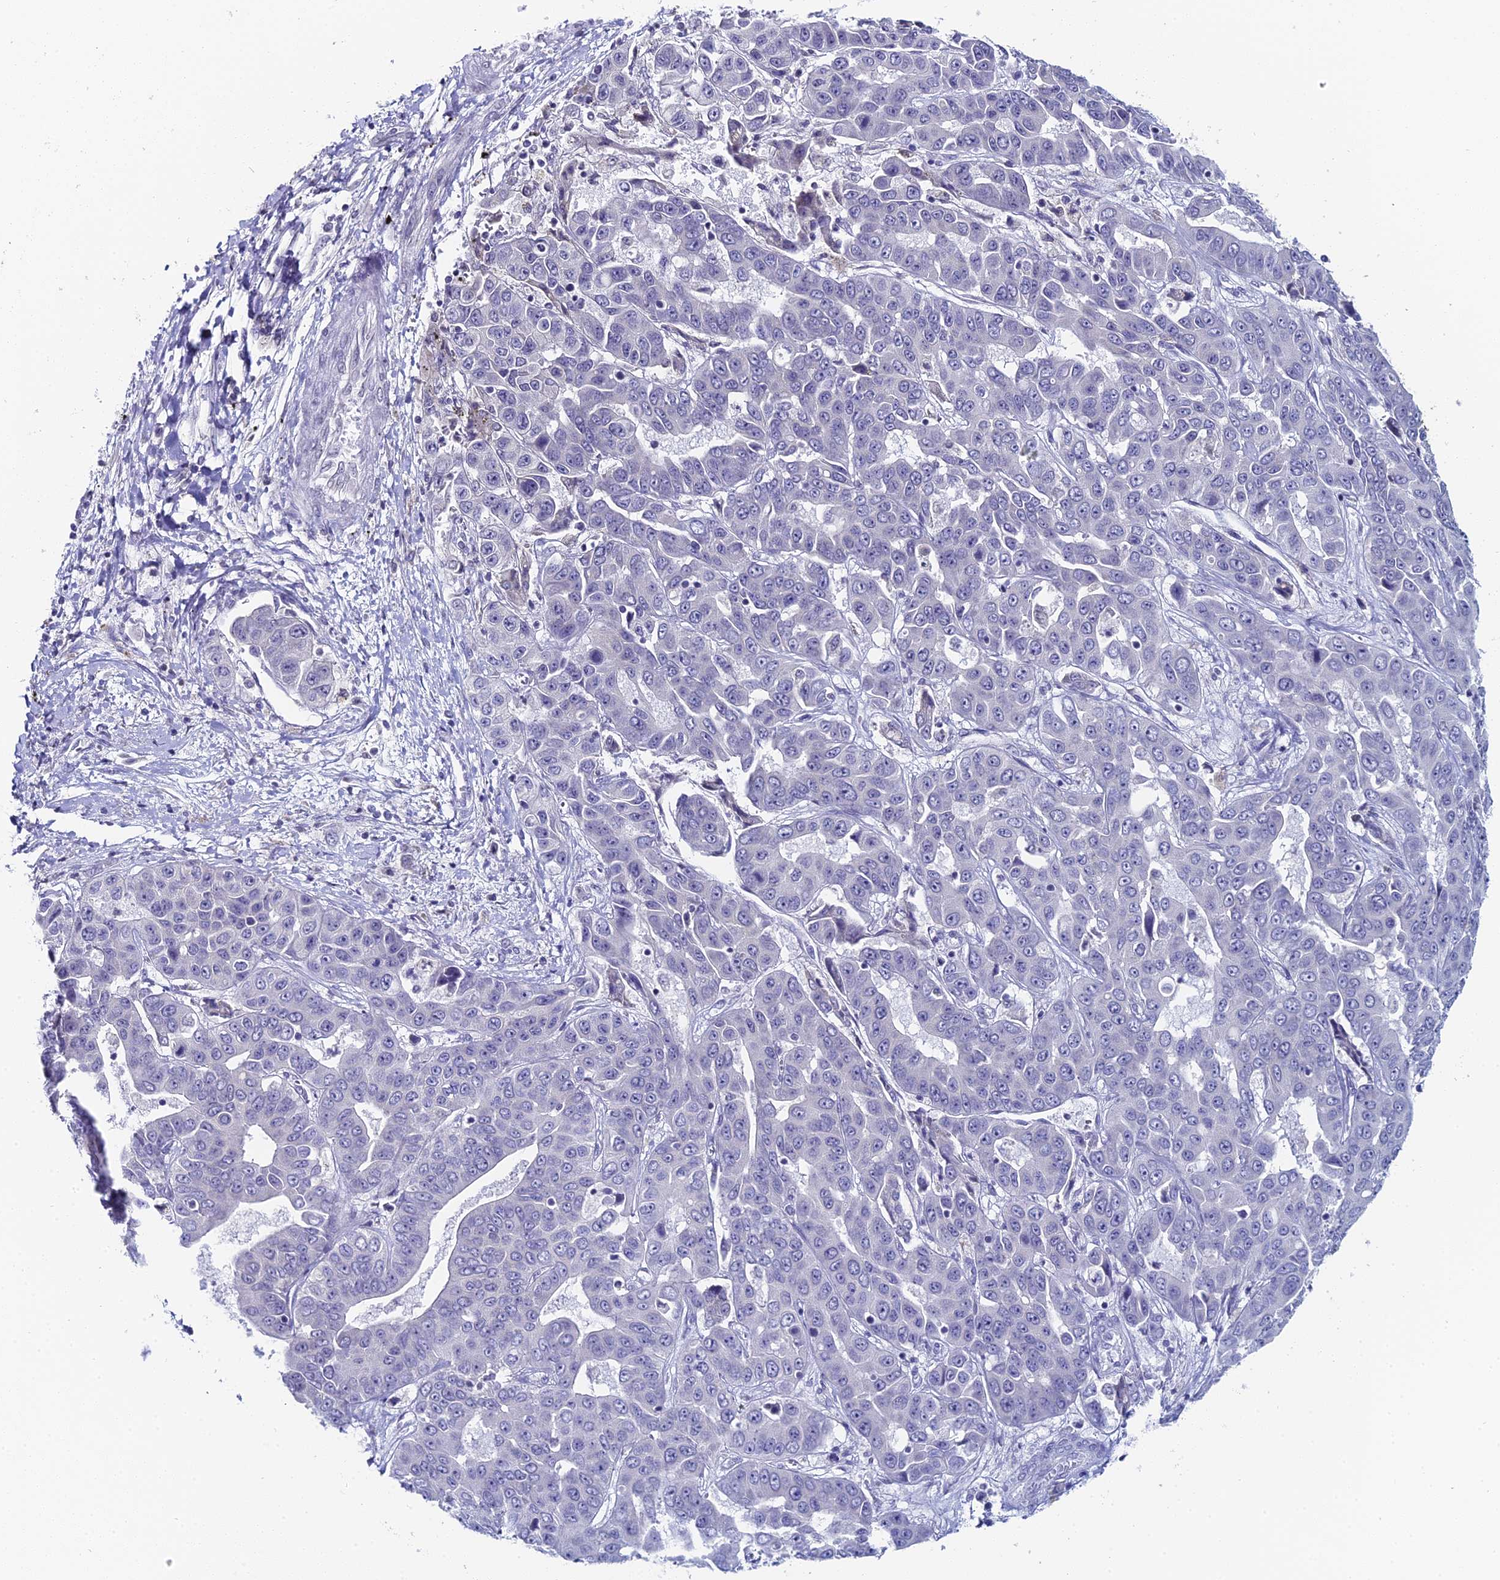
{"staining": {"intensity": "negative", "quantity": "none", "location": "none"}, "tissue": "liver cancer", "cell_type": "Tumor cells", "image_type": "cancer", "snomed": [{"axis": "morphology", "description": "Cholangiocarcinoma"}, {"axis": "topography", "description": "Liver"}], "caption": "Micrograph shows no significant protein expression in tumor cells of liver cholangiocarcinoma.", "gene": "PRR22", "patient": {"sex": "female", "age": 52}}